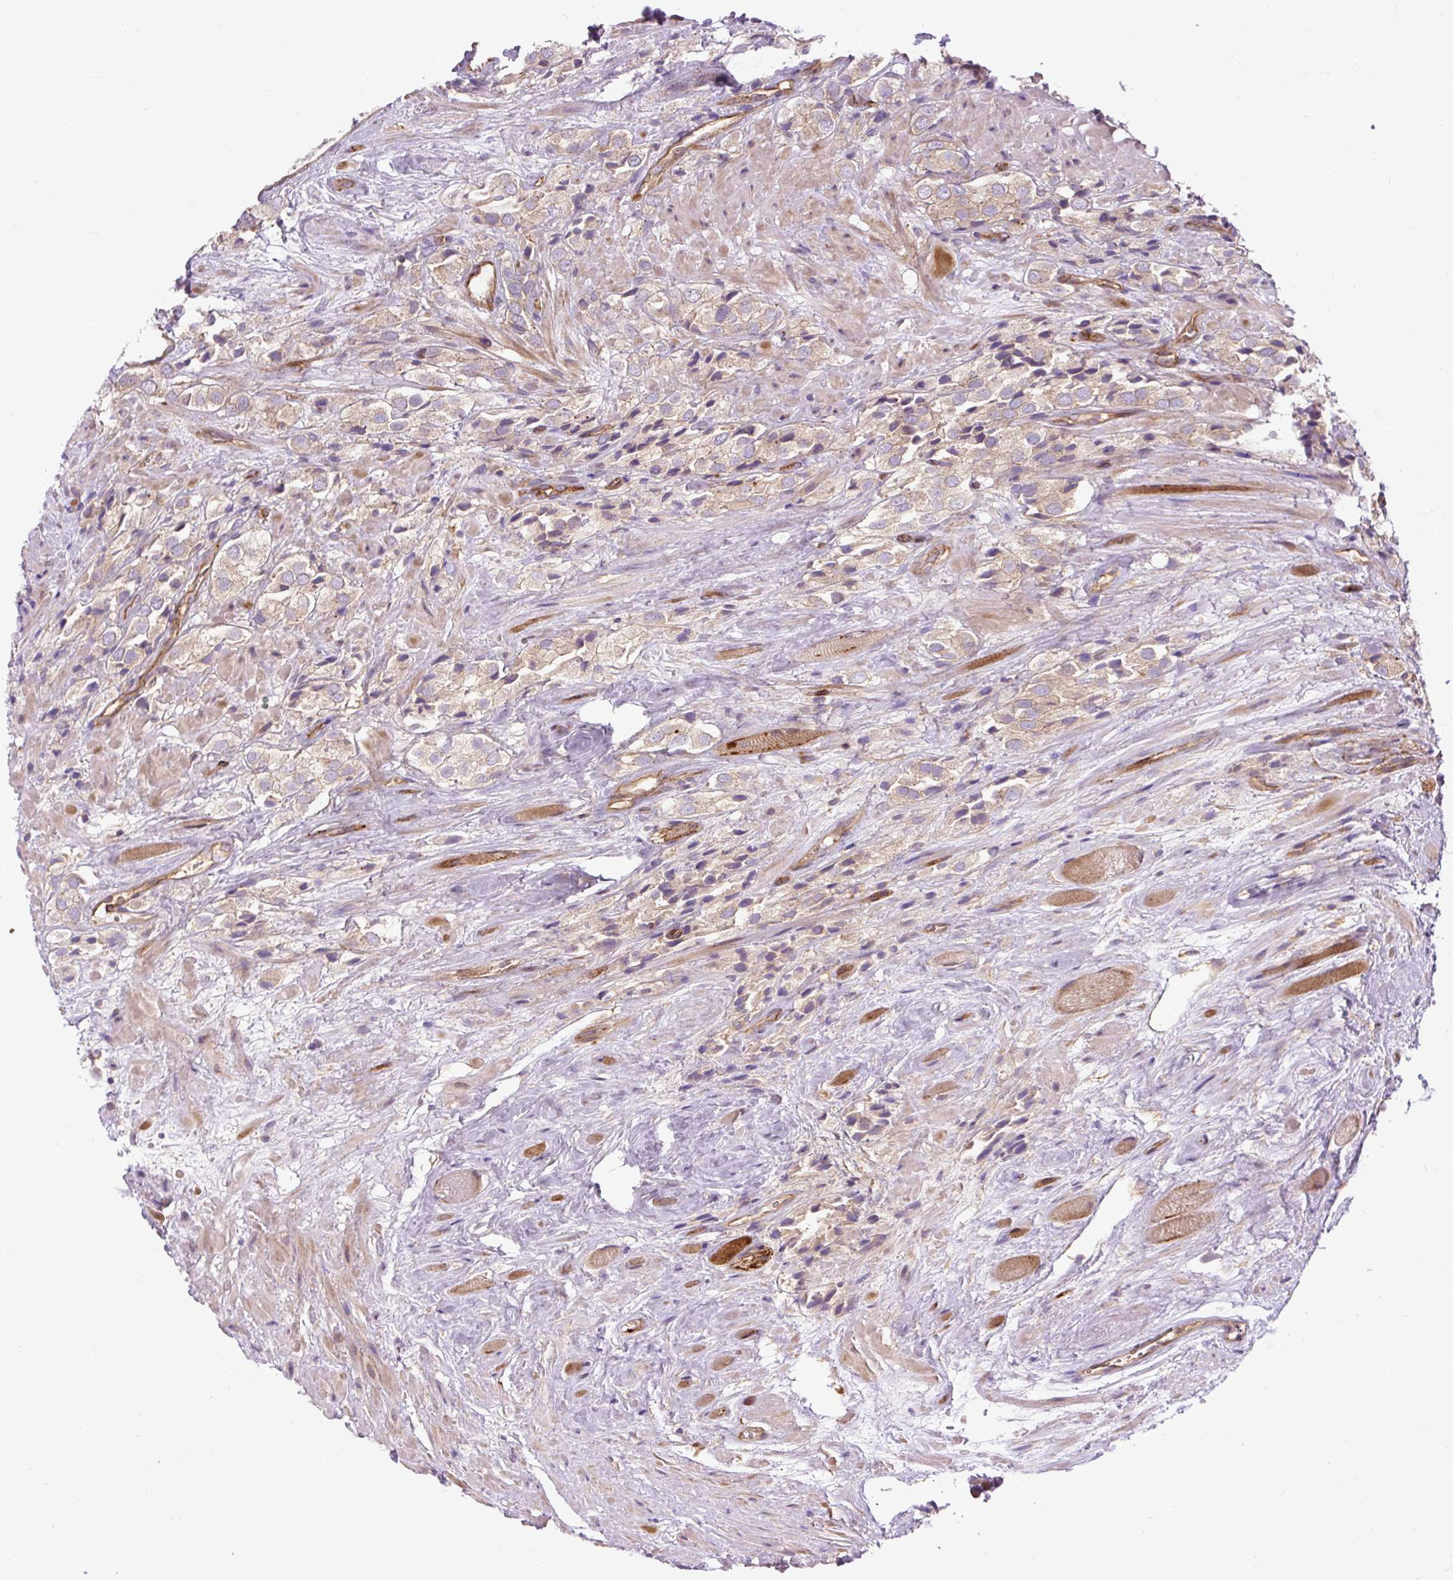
{"staining": {"intensity": "weak", "quantity": "<25%", "location": "cytoplasmic/membranous"}, "tissue": "prostate cancer", "cell_type": "Tumor cells", "image_type": "cancer", "snomed": [{"axis": "morphology", "description": "Adenocarcinoma, High grade"}, {"axis": "topography", "description": "Prostate and seminal vesicle, NOS"}], "caption": "Immunohistochemical staining of human adenocarcinoma (high-grade) (prostate) displays no significant expression in tumor cells.", "gene": "CCDC93", "patient": {"sex": "male", "age": 64}}